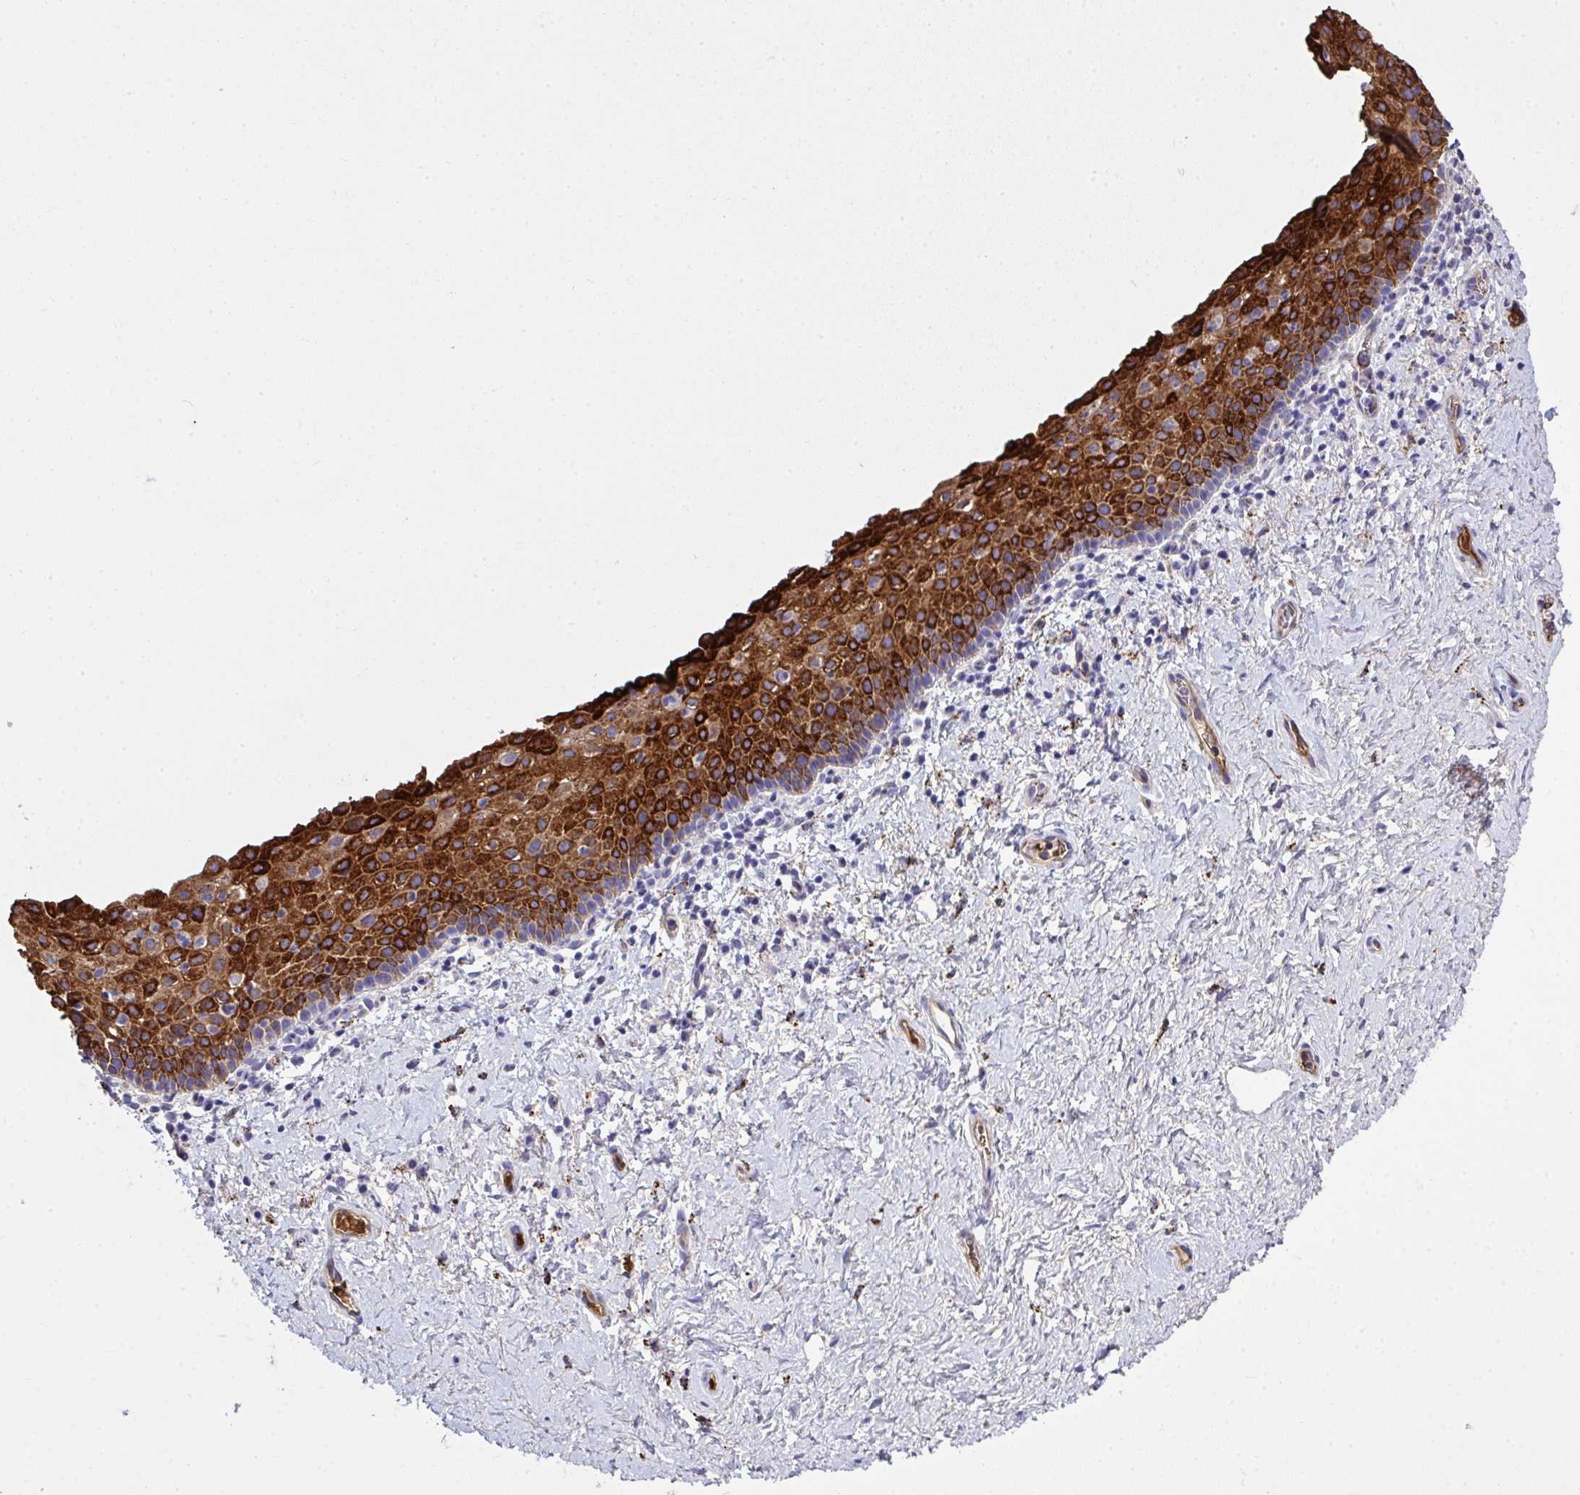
{"staining": {"intensity": "strong", "quantity": "<25%", "location": "cytoplasmic/membranous"}, "tissue": "vagina", "cell_type": "Squamous epithelial cells", "image_type": "normal", "snomed": [{"axis": "morphology", "description": "Normal tissue, NOS"}, {"axis": "topography", "description": "Vagina"}], "caption": "Squamous epithelial cells show medium levels of strong cytoplasmic/membranous positivity in approximately <25% of cells in normal vagina.", "gene": "ZNF813", "patient": {"sex": "female", "age": 61}}